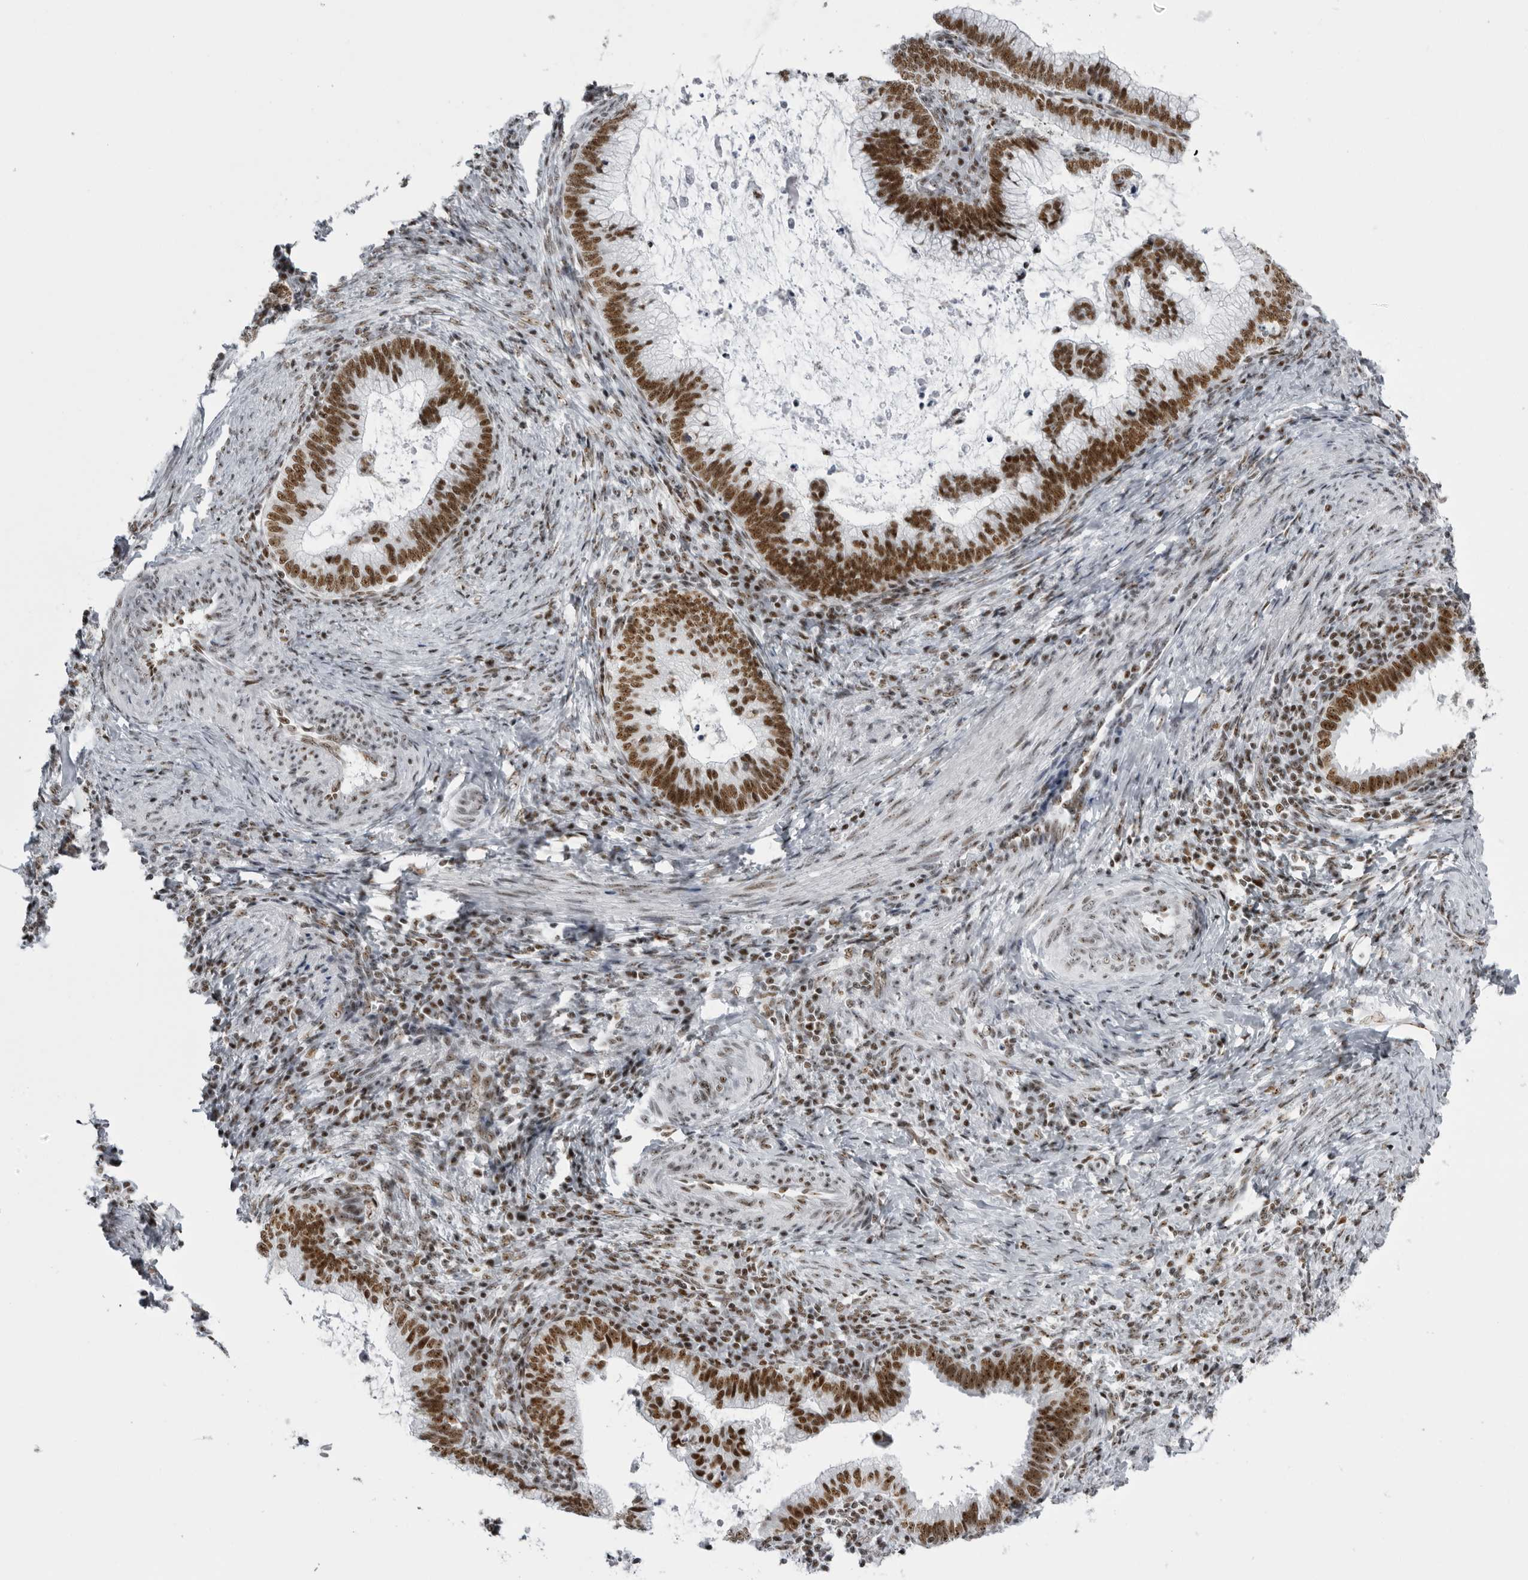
{"staining": {"intensity": "strong", "quantity": ">75%", "location": "nuclear"}, "tissue": "cervical cancer", "cell_type": "Tumor cells", "image_type": "cancer", "snomed": [{"axis": "morphology", "description": "Adenocarcinoma, NOS"}, {"axis": "topography", "description": "Cervix"}], "caption": "This histopathology image demonstrates IHC staining of human adenocarcinoma (cervical), with high strong nuclear staining in approximately >75% of tumor cells.", "gene": "DHX9", "patient": {"sex": "female", "age": 36}}